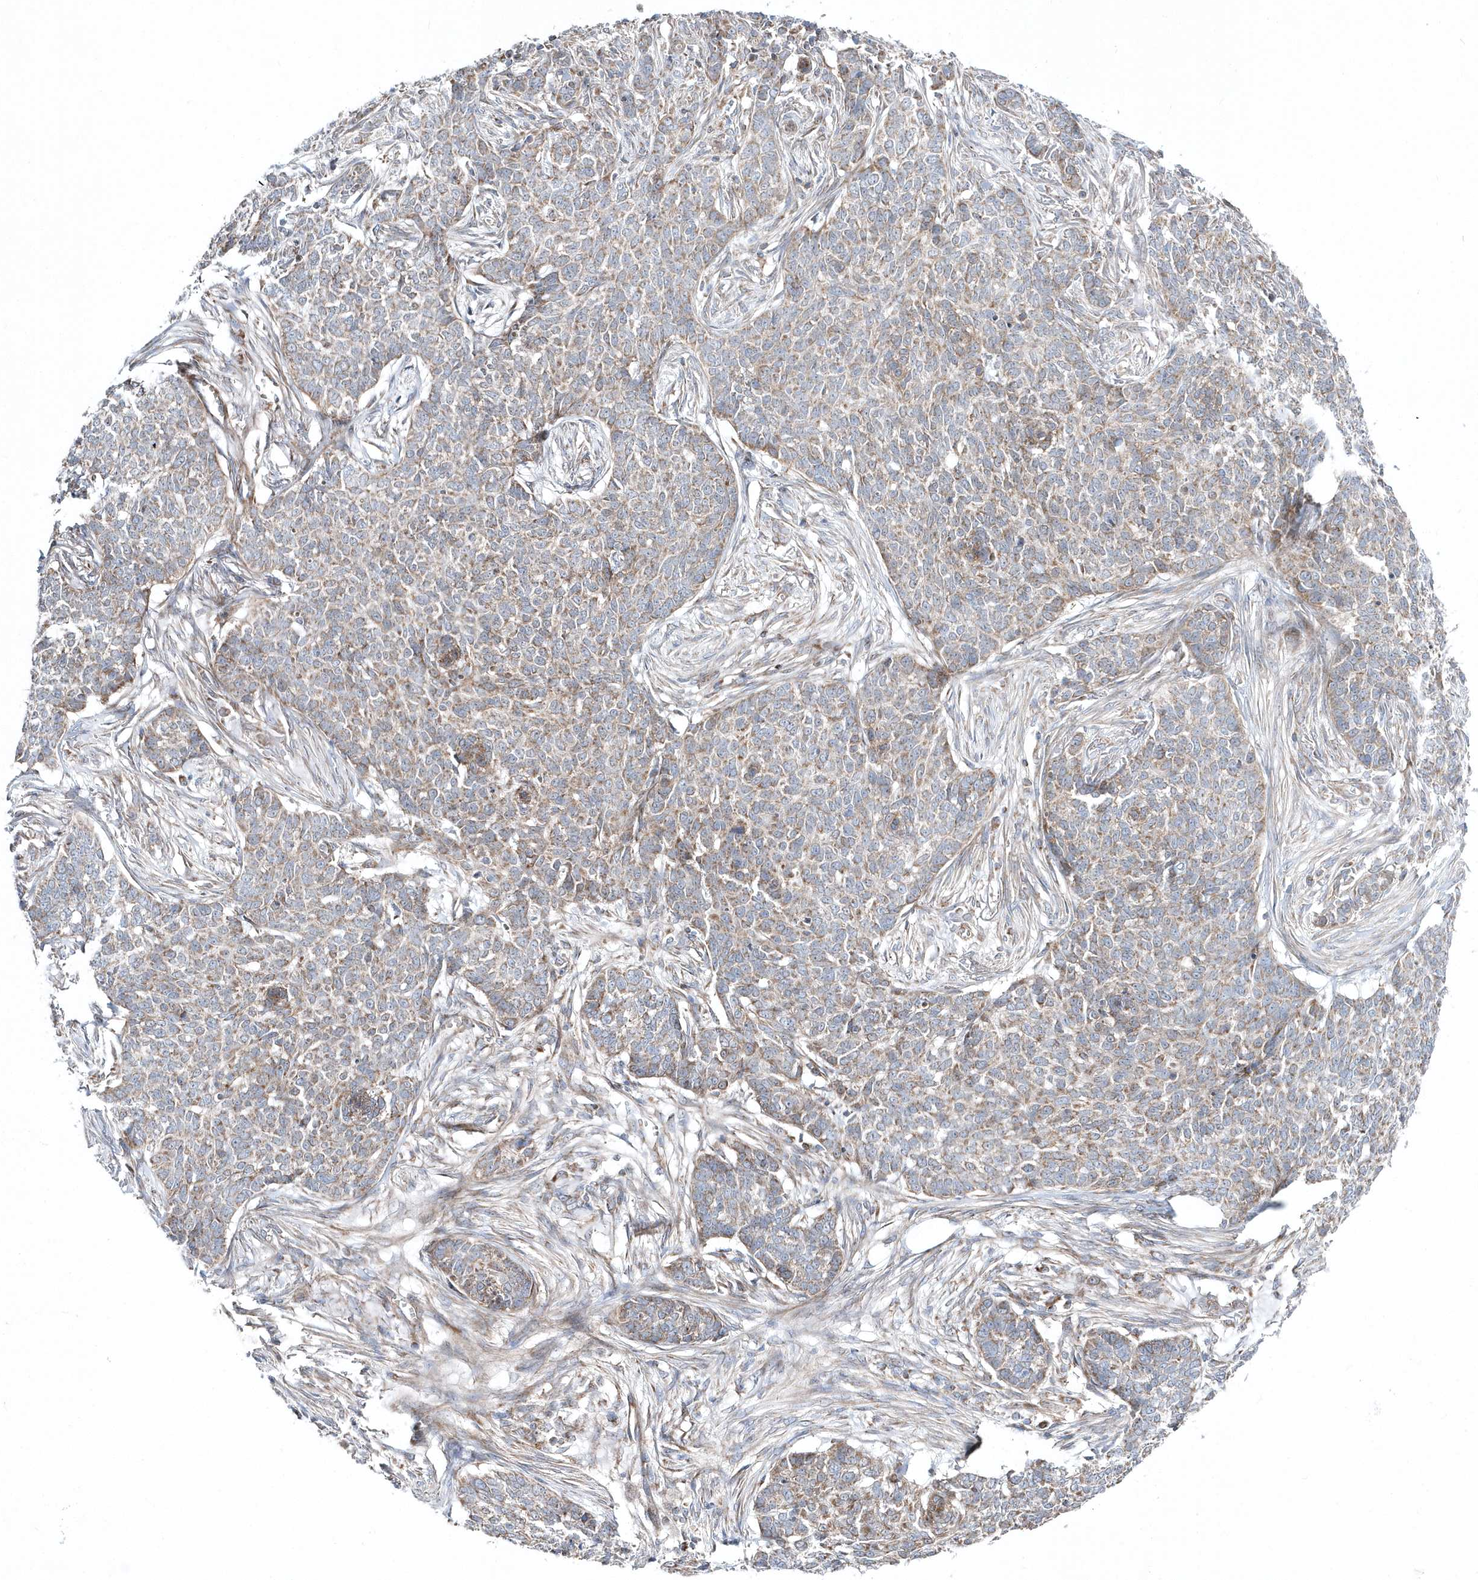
{"staining": {"intensity": "weak", "quantity": "25%-75%", "location": "cytoplasmic/membranous"}, "tissue": "skin cancer", "cell_type": "Tumor cells", "image_type": "cancer", "snomed": [{"axis": "morphology", "description": "Basal cell carcinoma"}, {"axis": "topography", "description": "Skin"}], "caption": "Immunohistochemistry (IHC) micrograph of skin cancer (basal cell carcinoma) stained for a protein (brown), which reveals low levels of weak cytoplasmic/membranous staining in approximately 25%-75% of tumor cells.", "gene": "OPA1", "patient": {"sex": "male", "age": 85}}